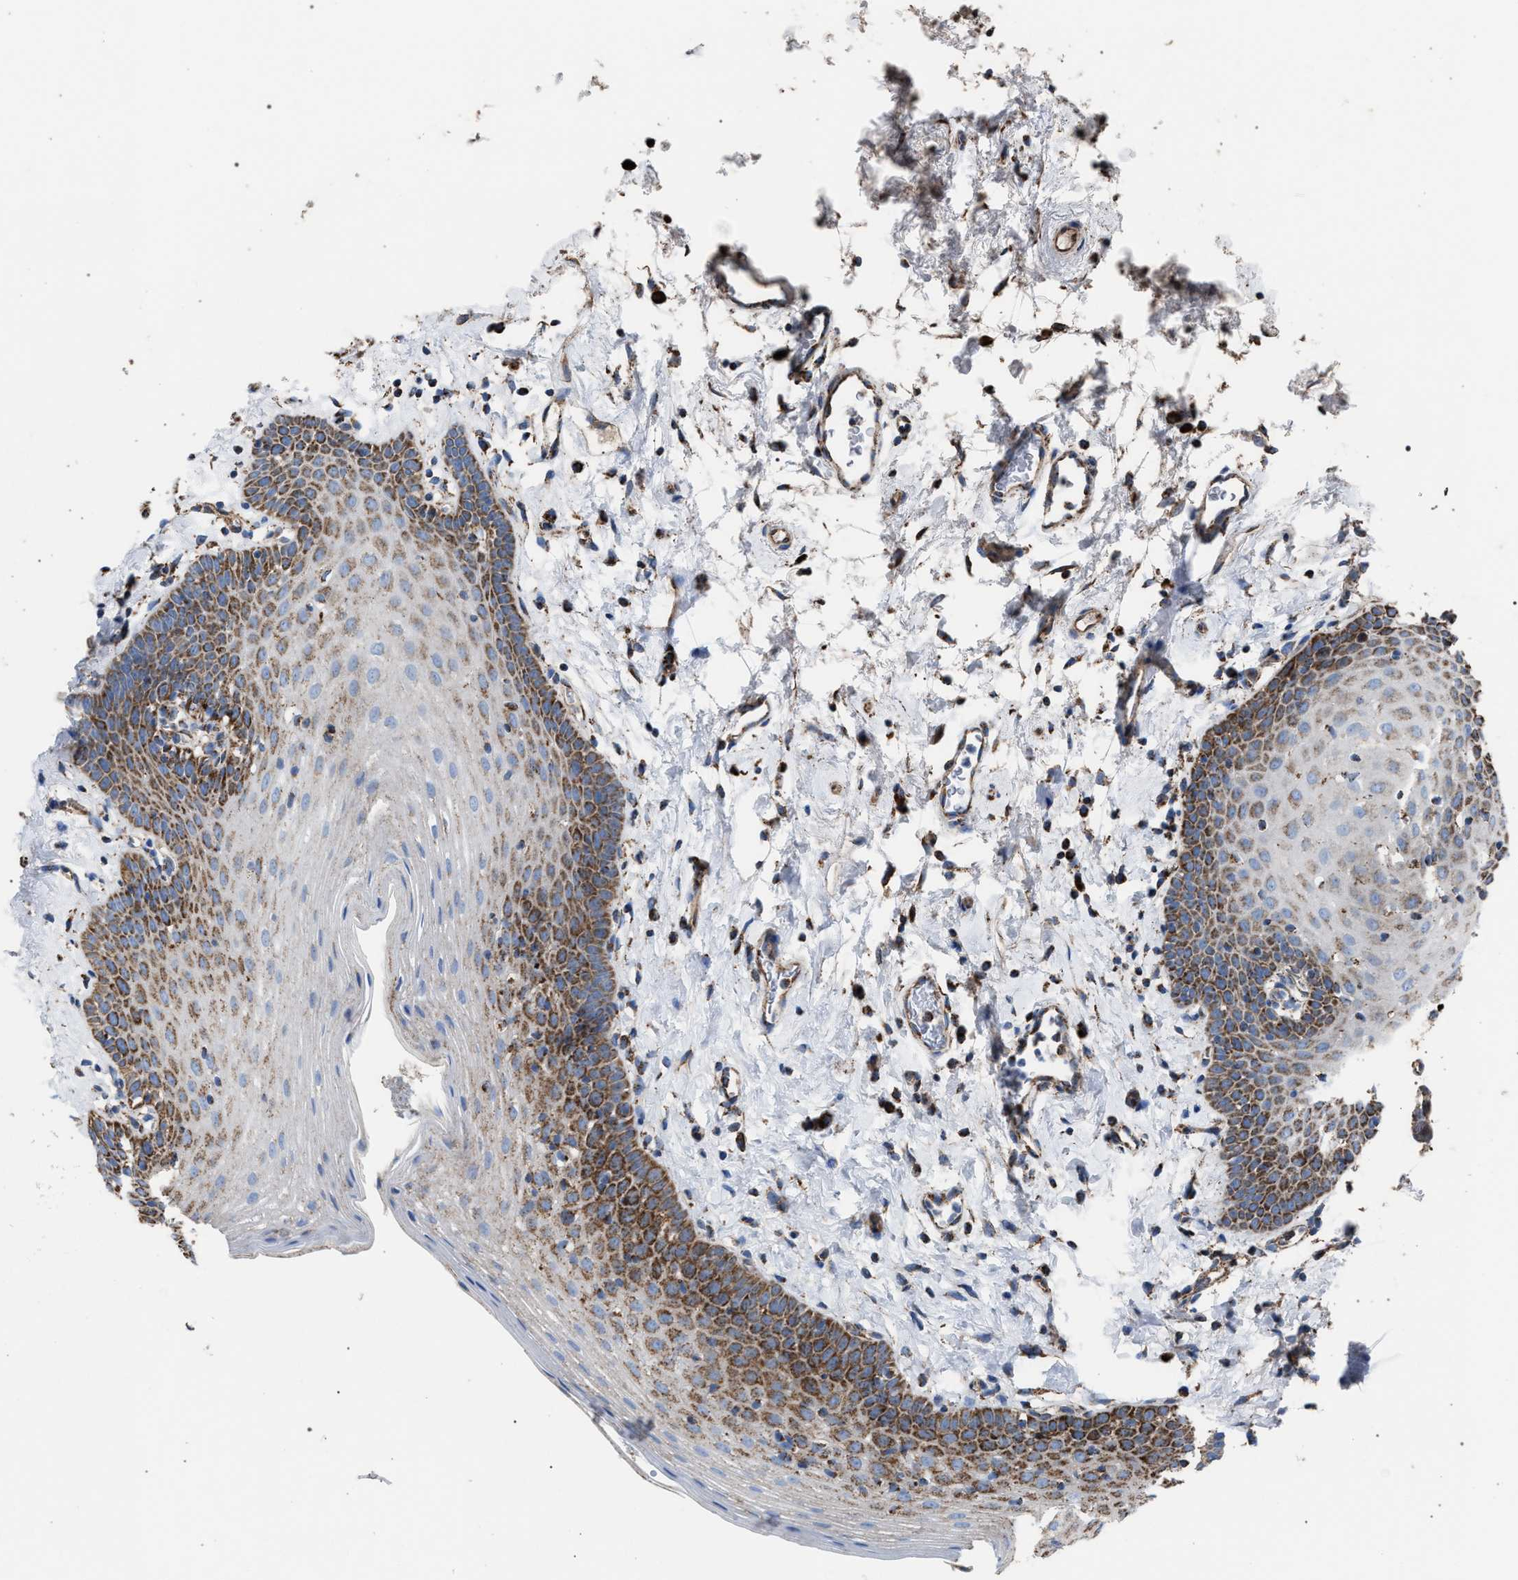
{"staining": {"intensity": "moderate", "quantity": "<25%", "location": "cytoplasmic/membranous"}, "tissue": "oral mucosa", "cell_type": "Squamous epithelial cells", "image_type": "normal", "snomed": [{"axis": "morphology", "description": "Normal tissue, NOS"}, {"axis": "topography", "description": "Oral tissue"}], "caption": "Immunohistochemistry (DAB) staining of normal oral mucosa shows moderate cytoplasmic/membranous protein expression in about <25% of squamous epithelial cells.", "gene": "VPS13A", "patient": {"sex": "male", "age": 66}}